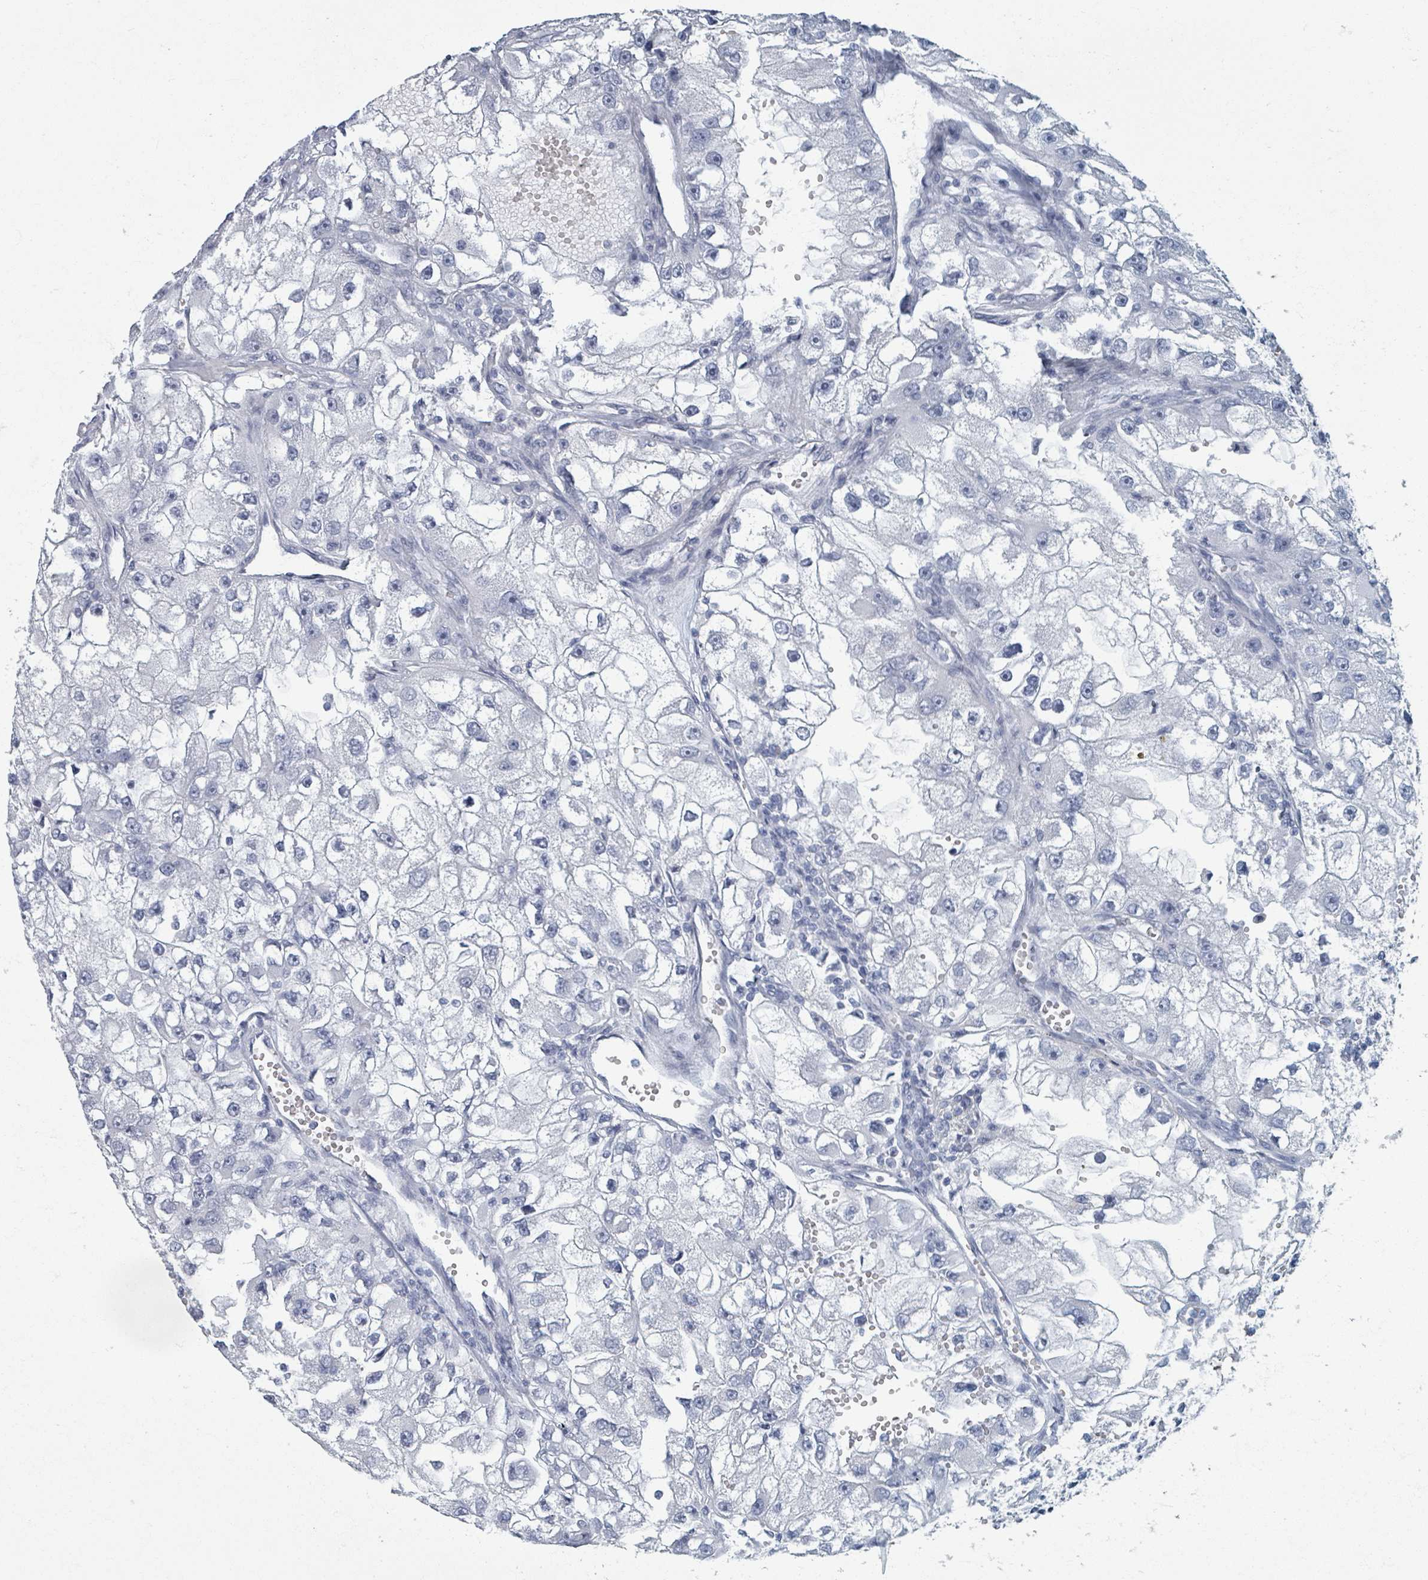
{"staining": {"intensity": "negative", "quantity": "none", "location": "none"}, "tissue": "renal cancer", "cell_type": "Tumor cells", "image_type": "cancer", "snomed": [{"axis": "morphology", "description": "Adenocarcinoma, NOS"}, {"axis": "topography", "description": "Kidney"}], "caption": "Immunohistochemistry (IHC) image of adenocarcinoma (renal) stained for a protein (brown), which reveals no staining in tumor cells.", "gene": "TAS2R1", "patient": {"sex": "male", "age": 63}}